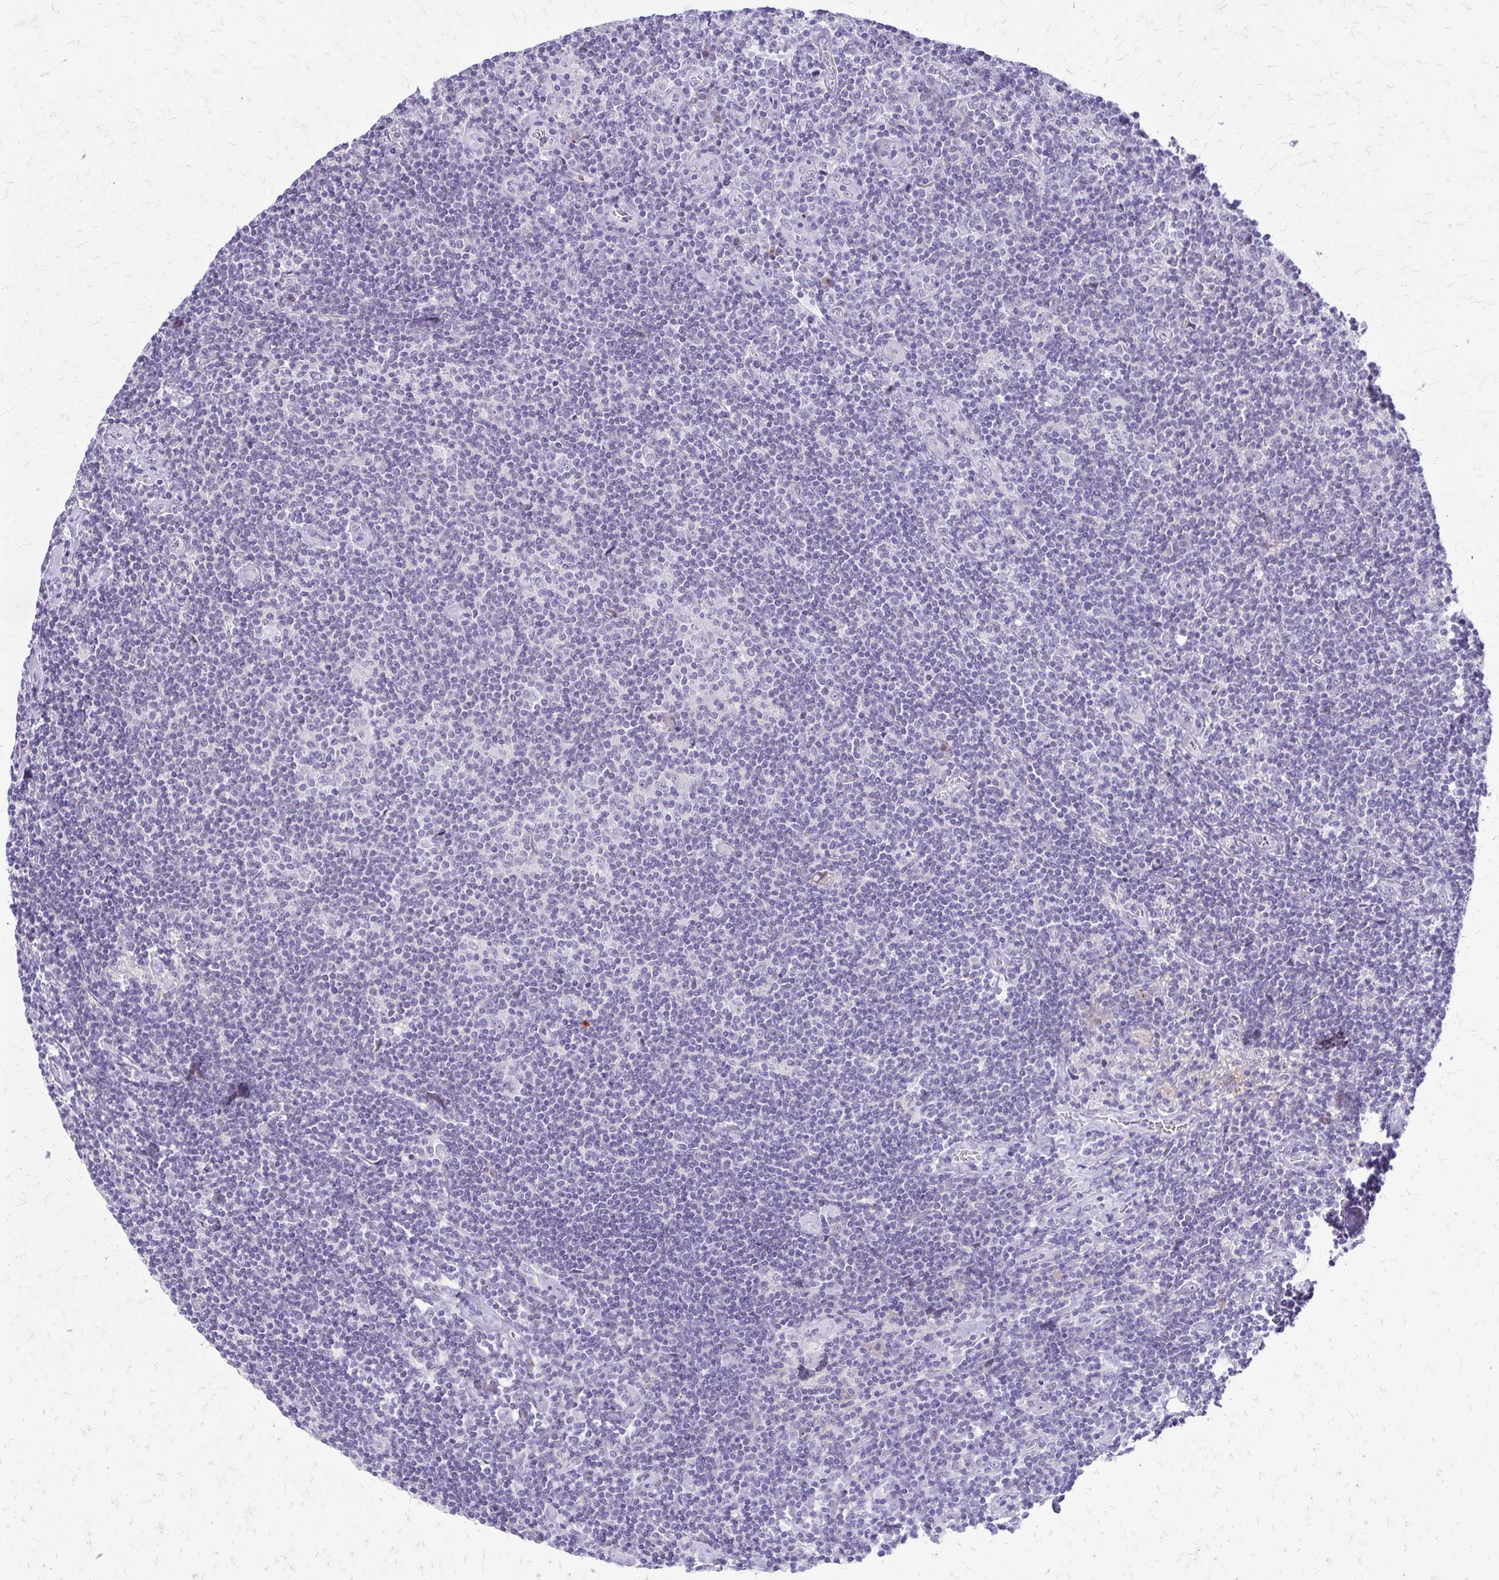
{"staining": {"intensity": "negative", "quantity": "none", "location": "none"}, "tissue": "lymphoma", "cell_type": "Tumor cells", "image_type": "cancer", "snomed": [{"axis": "morphology", "description": "Hodgkin's disease, NOS"}, {"axis": "topography", "description": "Lymph node"}], "caption": "This is an immunohistochemistry (IHC) image of Hodgkin's disease. There is no expression in tumor cells.", "gene": "EPYC", "patient": {"sex": "male", "age": 40}}